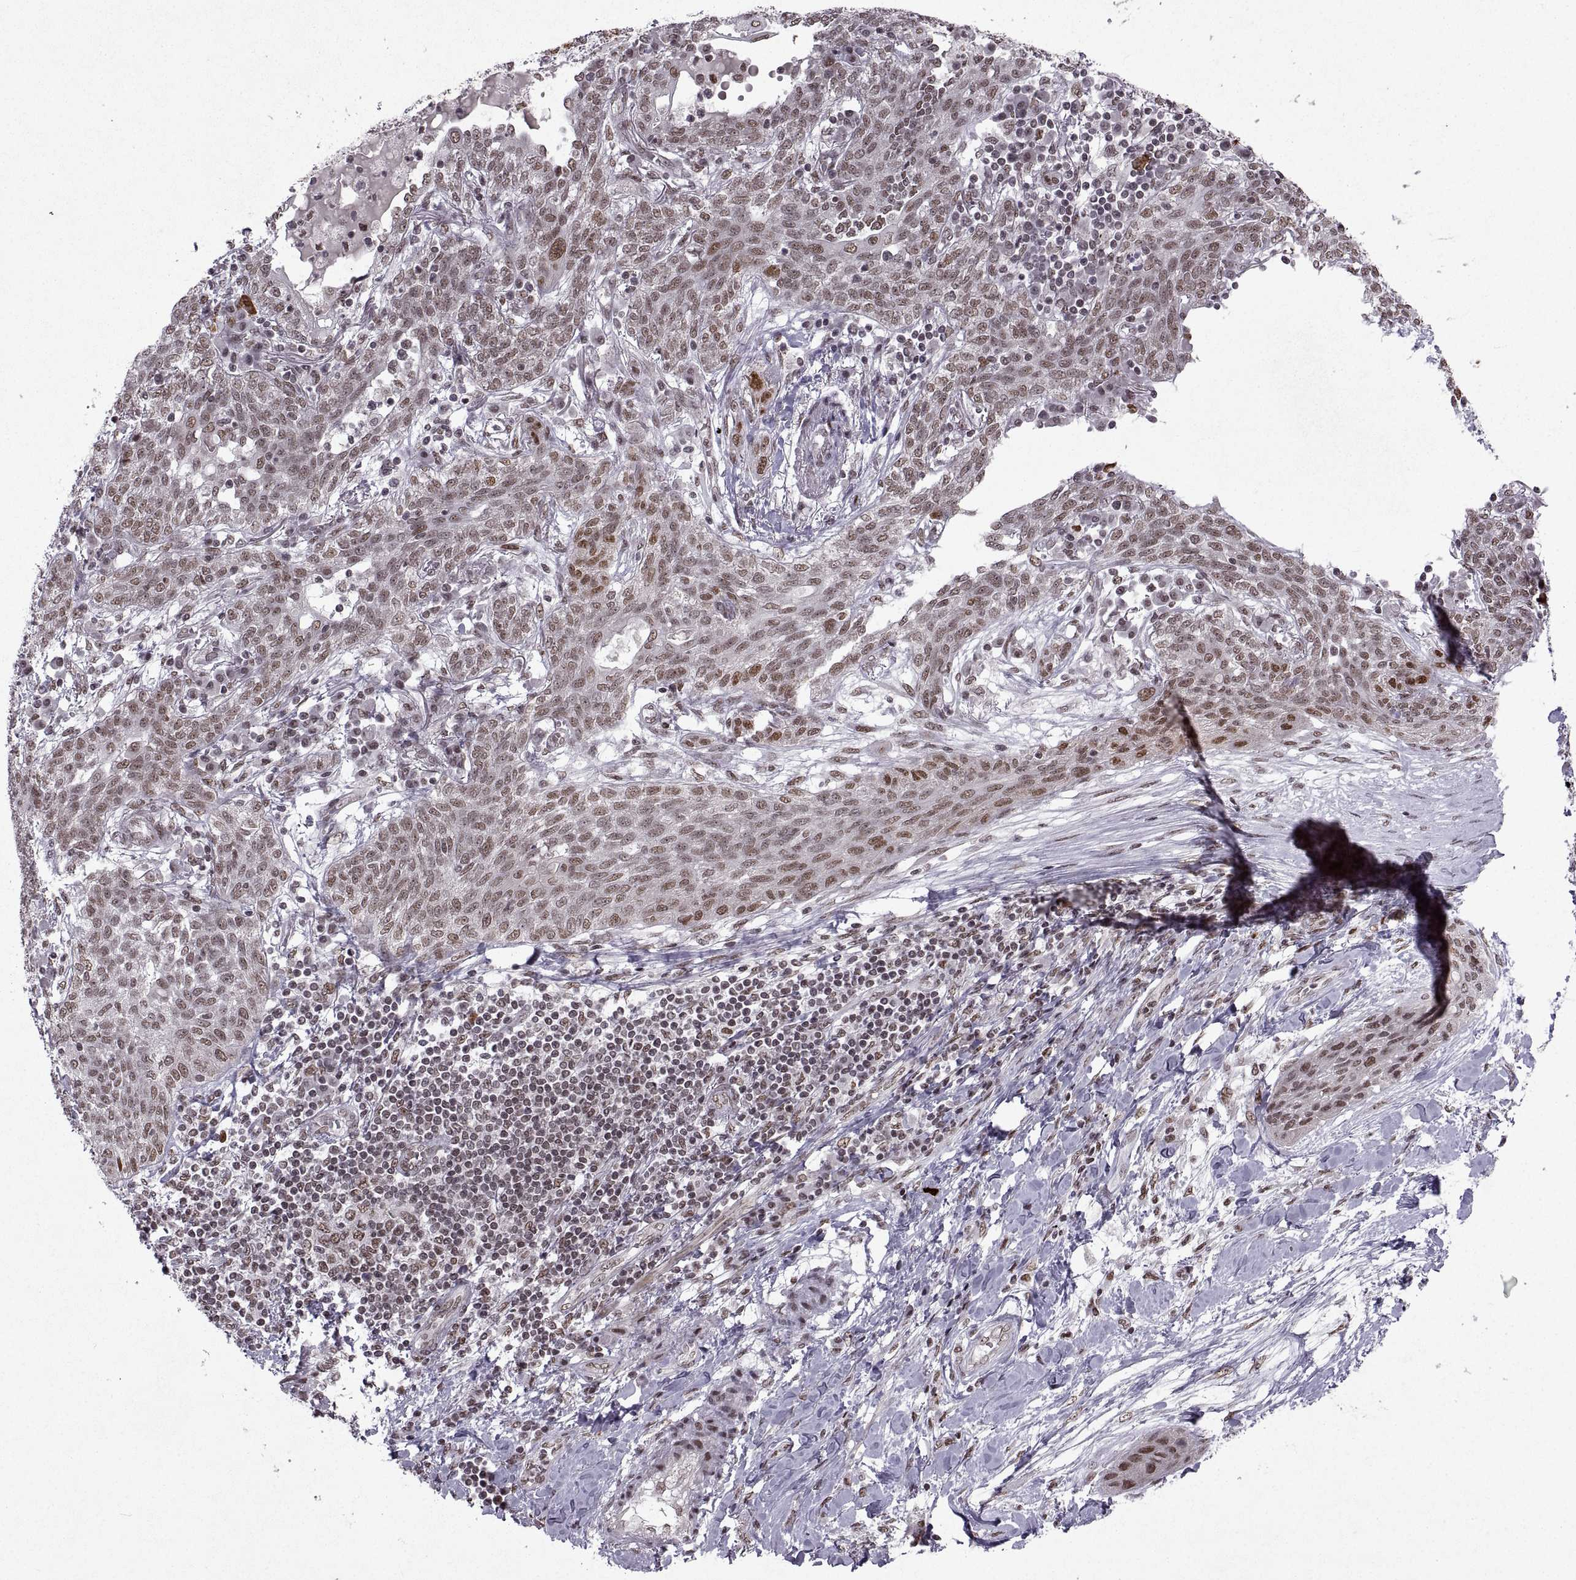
{"staining": {"intensity": "moderate", "quantity": ">75%", "location": "nuclear"}, "tissue": "lung cancer", "cell_type": "Tumor cells", "image_type": "cancer", "snomed": [{"axis": "morphology", "description": "Squamous cell carcinoma, NOS"}, {"axis": "topography", "description": "Lung"}], "caption": "The photomicrograph shows a brown stain indicating the presence of a protein in the nuclear of tumor cells in lung cancer (squamous cell carcinoma).", "gene": "MT1E", "patient": {"sex": "female", "age": 70}}